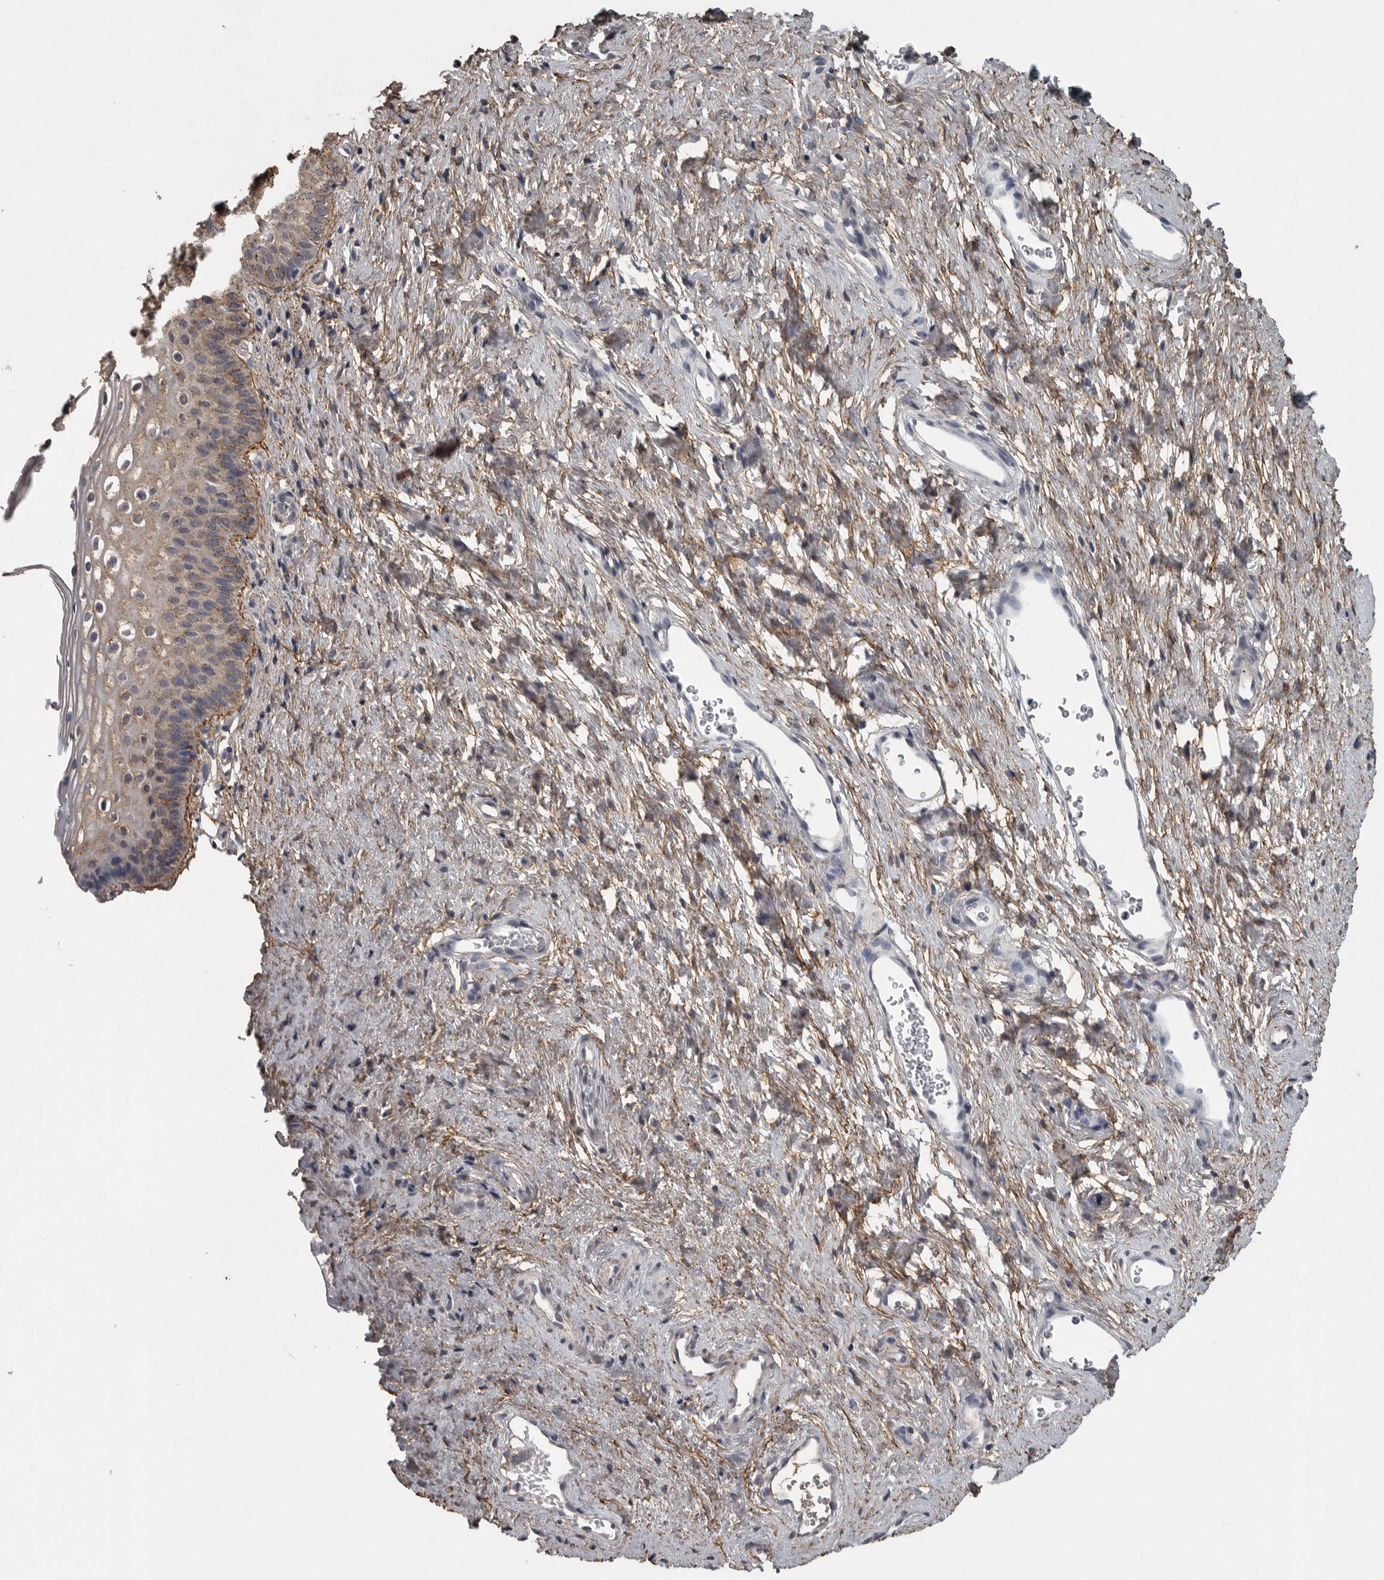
{"staining": {"intensity": "negative", "quantity": "none", "location": "none"}, "tissue": "cervix", "cell_type": "Glandular cells", "image_type": "normal", "snomed": [{"axis": "morphology", "description": "Normal tissue, NOS"}, {"axis": "topography", "description": "Cervix"}], "caption": "Micrograph shows no protein positivity in glandular cells of unremarkable cervix. The staining was performed using DAB to visualize the protein expression in brown, while the nuclei were stained in blue with hematoxylin (Magnification: 20x).", "gene": "FRK", "patient": {"sex": "female", "age": 27}}